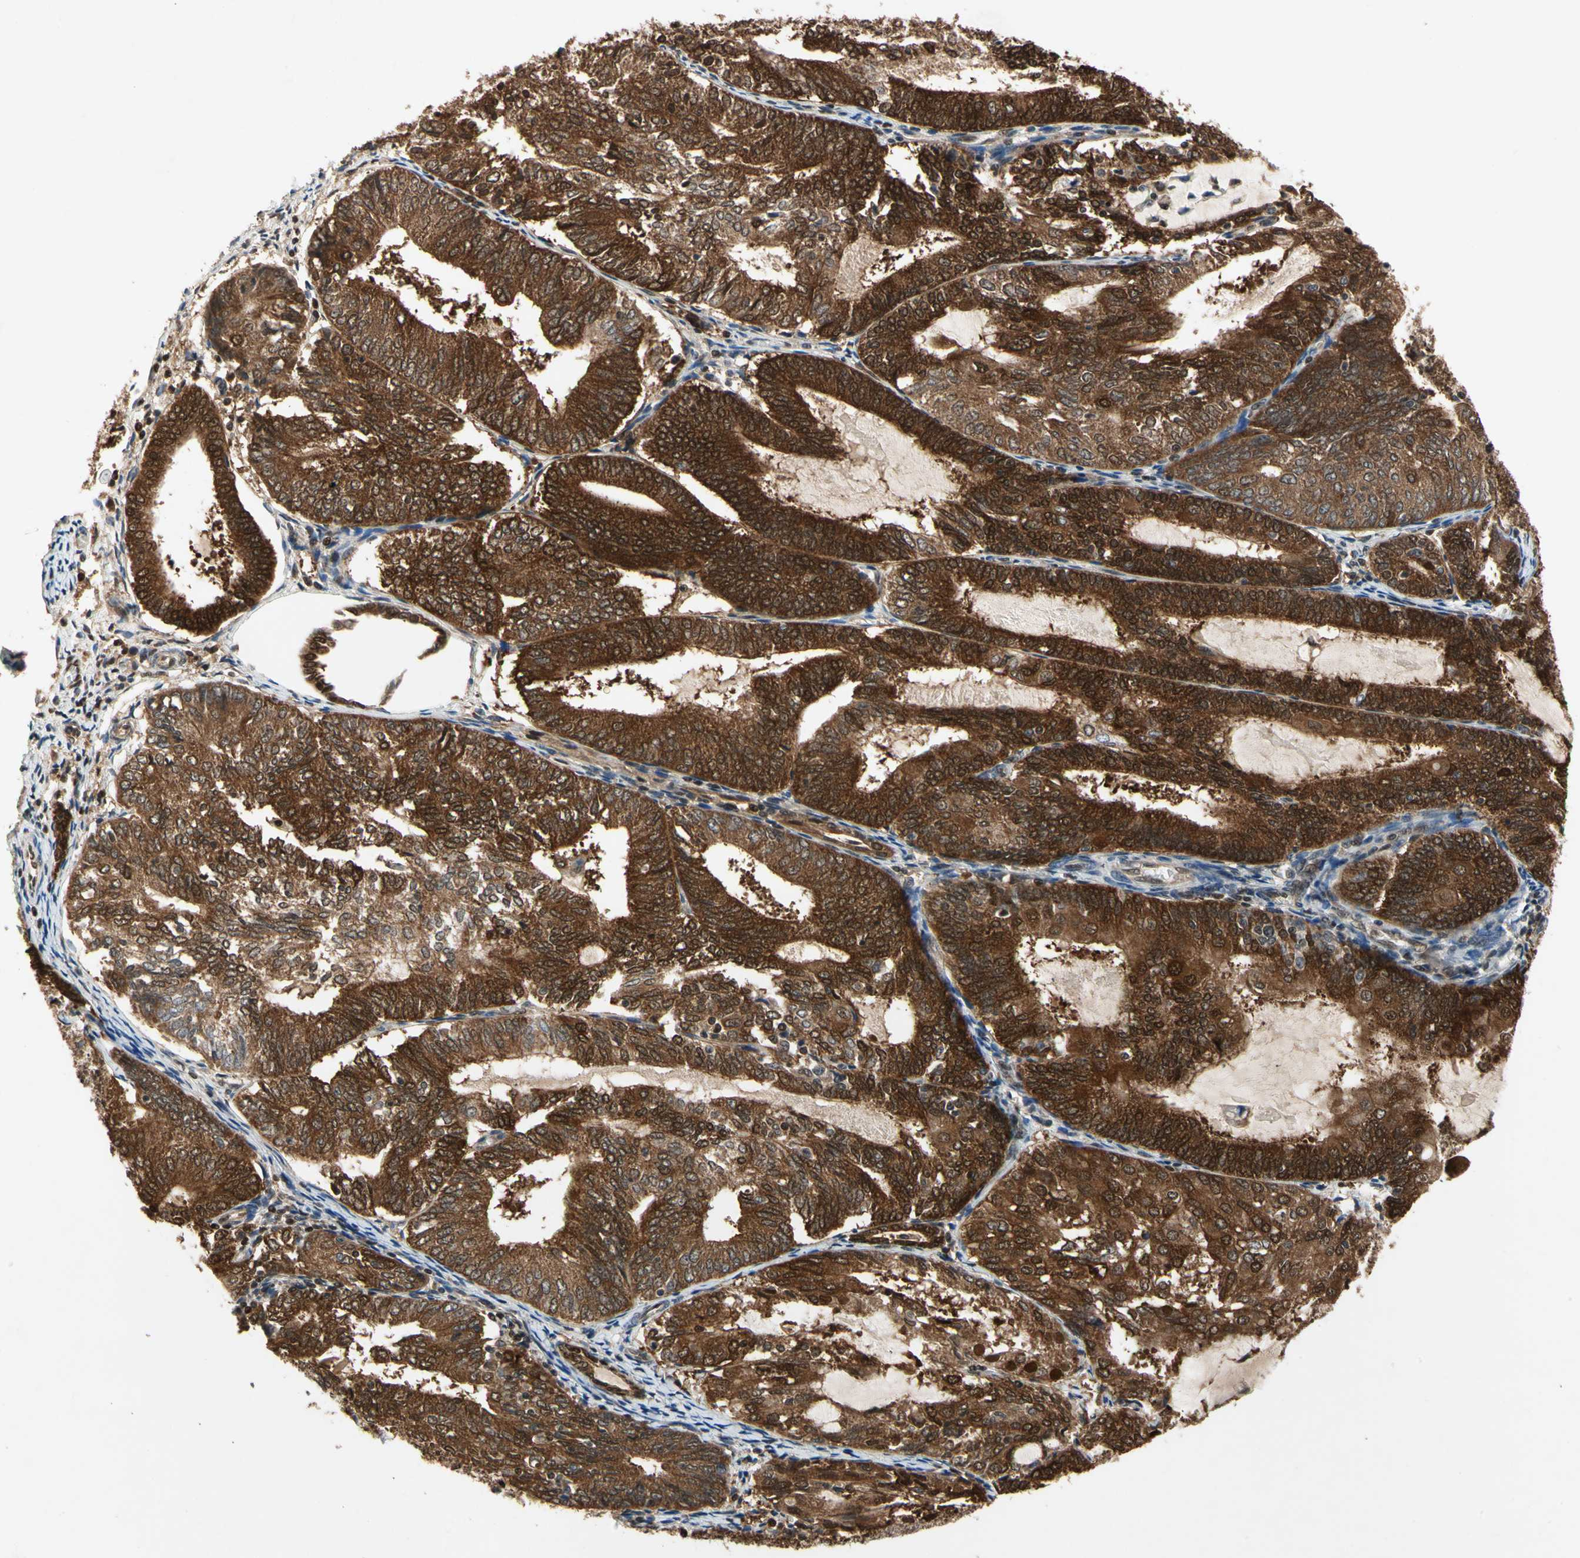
{"staining": {"intensity": "strong", "quantity": ">75%", "location": "cytoplasmic/membranous"}, "tissue": "endometrial cancer", "cell_type": "Tumor cells", "image_type": "cancer", "snomed": [{"axis": "morphology", "description": "Adenocarcinoma, NOS"}, {"axis": "topography", "description": "Endometrium"}], "caption": "Endometrial adenocarcinoma stained with IHC demonstrates strong cytoplasmic/membranous expression in about >75% of tumor cells. (IHC, brightfield microscopy, high magnification).", "gene": "GSR", "patient": {"sex": "female", "age": 81}}